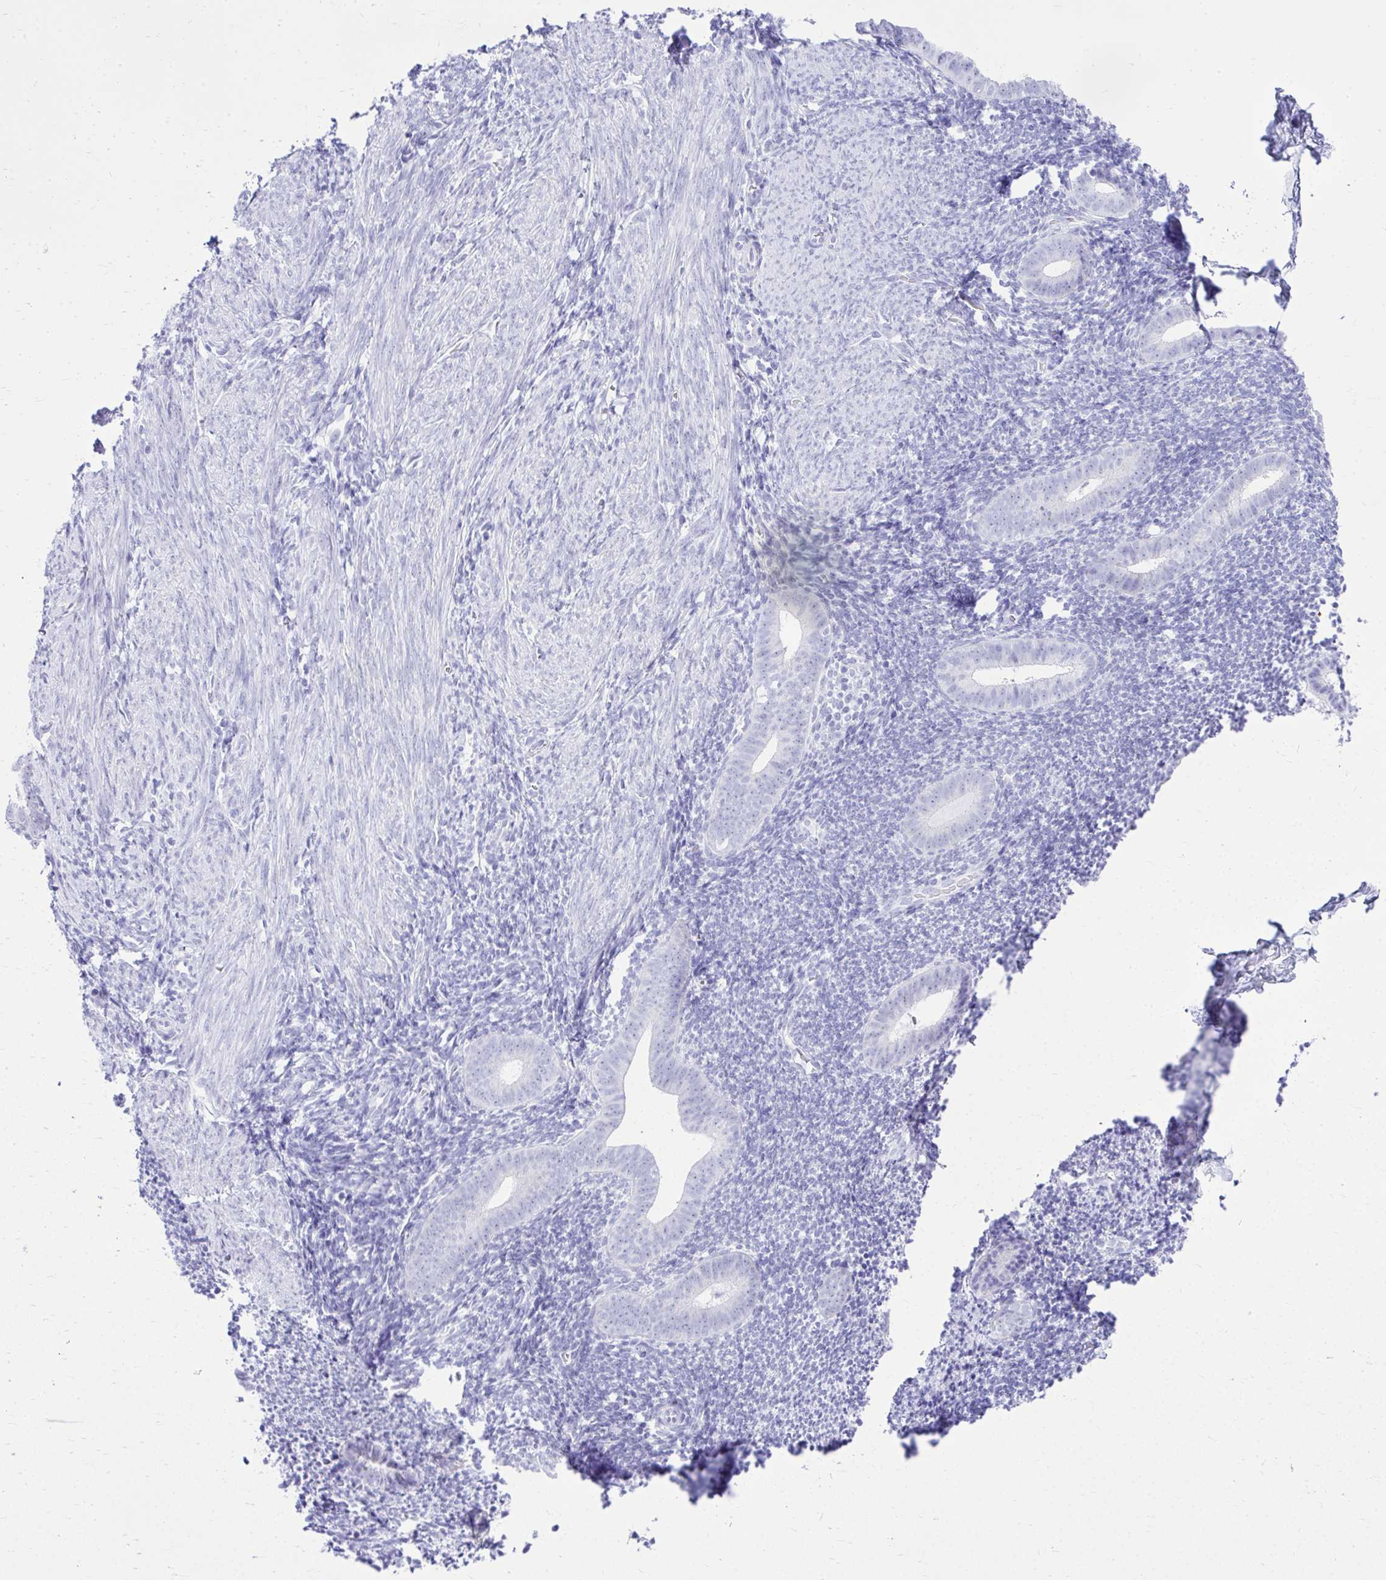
{"staining": {"intensity": "negative", "quantity": "none", "location": "none"}, "tissue": "endometrium", "cell_type": "Cells in endometrial stroma", "image_type": "normal", "snomed": [{"axis": "morphology", "description": "Normal tissue, NOS"}, {"axis": "topography", "description": "Endometrium"}], "caption": "Normal endometrium was stained to show a protein in brown. There is no significant staining in cells in endometrial stroma. (Stains: DAB immunohistochemistry with hematoxylin counter stain, Microscopy: brightfield microscopy at high magnification).", "gene": "RALYL", "patient": {"sex": "female", "age": 39}}